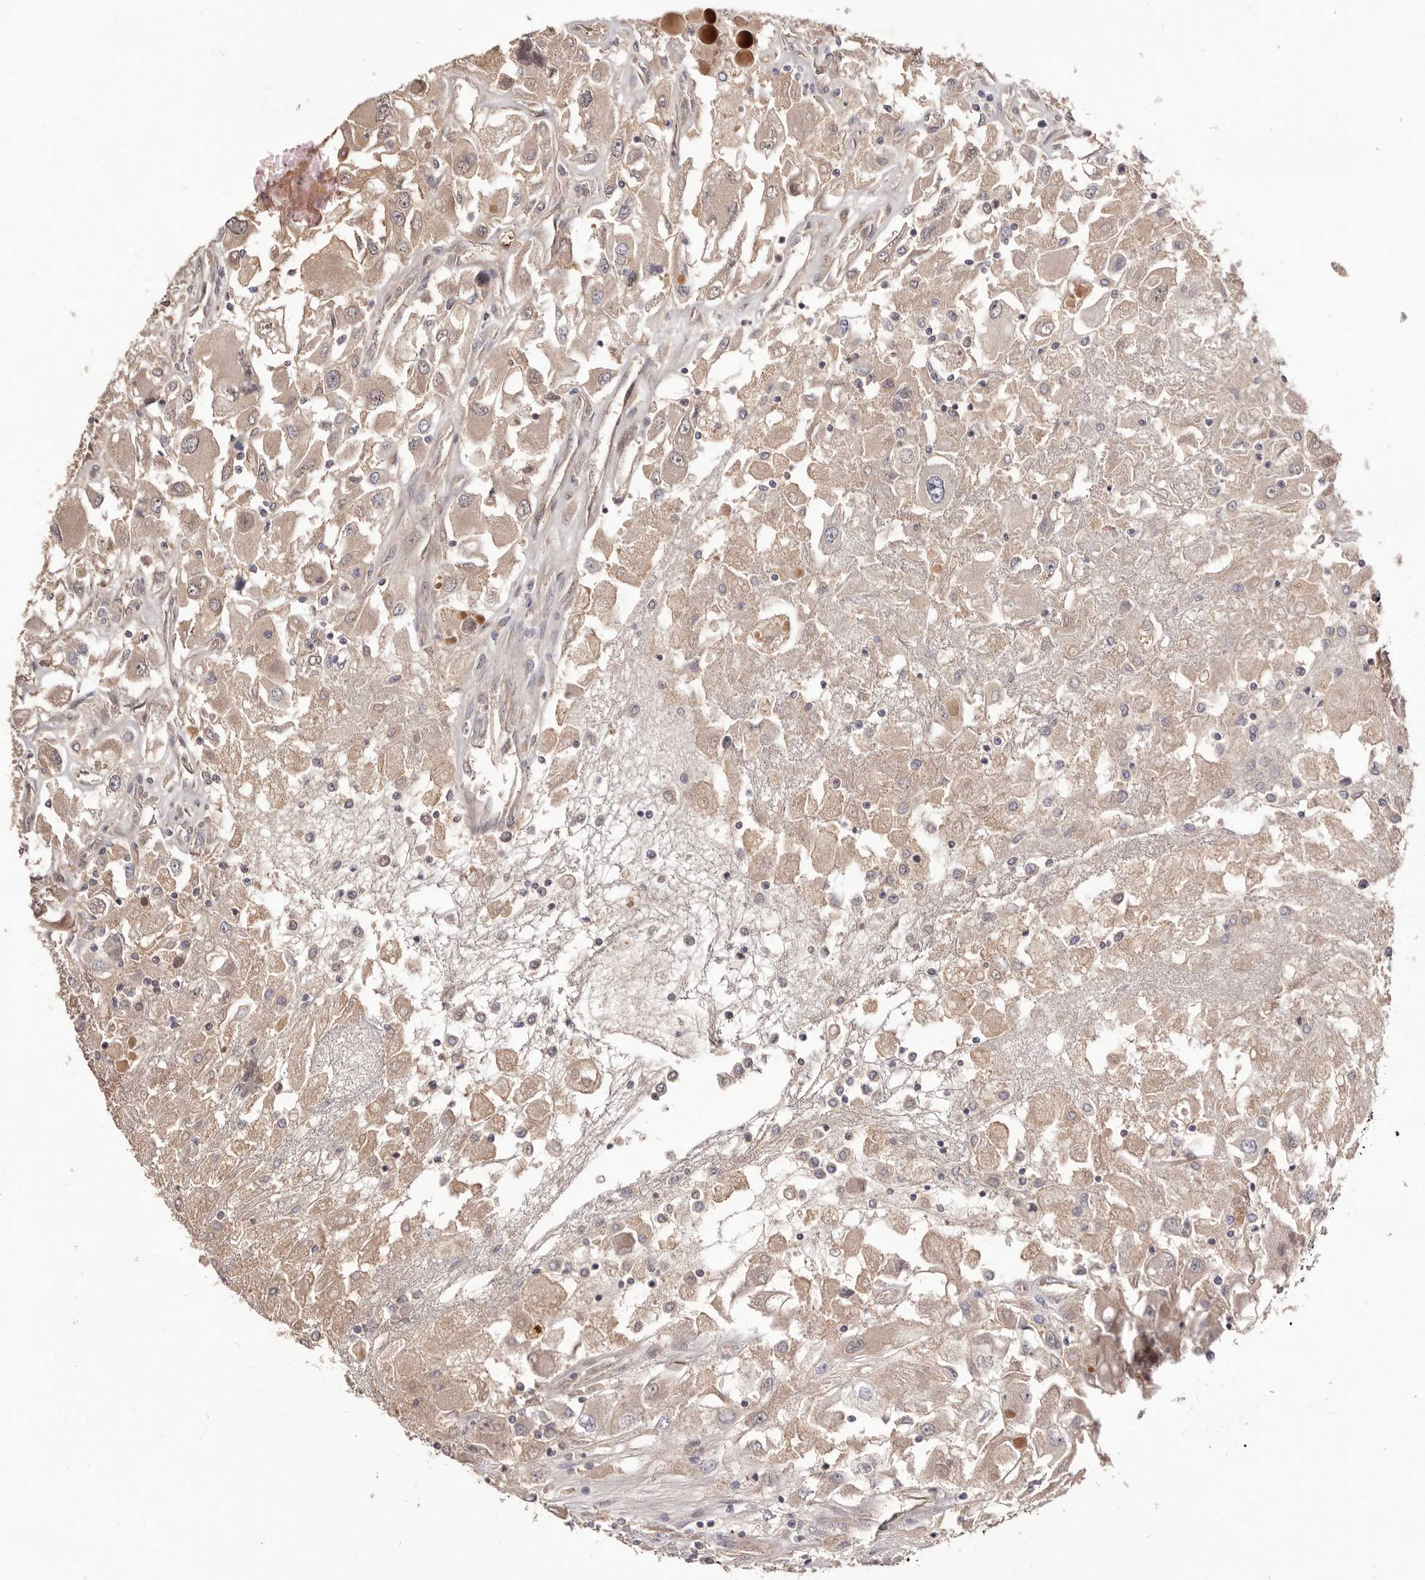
{"staining": {"intensity": "weak", "quantity": ">75%", "location": "cytoplasmic/membranous"}, "tissue": "renal cancer", "cell_type": "Tumor cells", "image_type": "cancer", "snomed": [{"axis": "morphology", "description": "Adenocarcinoma, NOS"}, {"axis": "topography", "description": "Kidney"}], "caption": "Renal cancer (adenocarcinoma) stained with DAB (3,3'-diaminobenzidine) immunohistochemistry reveals low levels of weak cytoplasmic/membranous expression in approximately >75% of tumor cells. The protein is shown in brown color, while the nuclei are stained blue.", "gene": "DOP1A", "patient": {"sex": "female", "age": 52}}